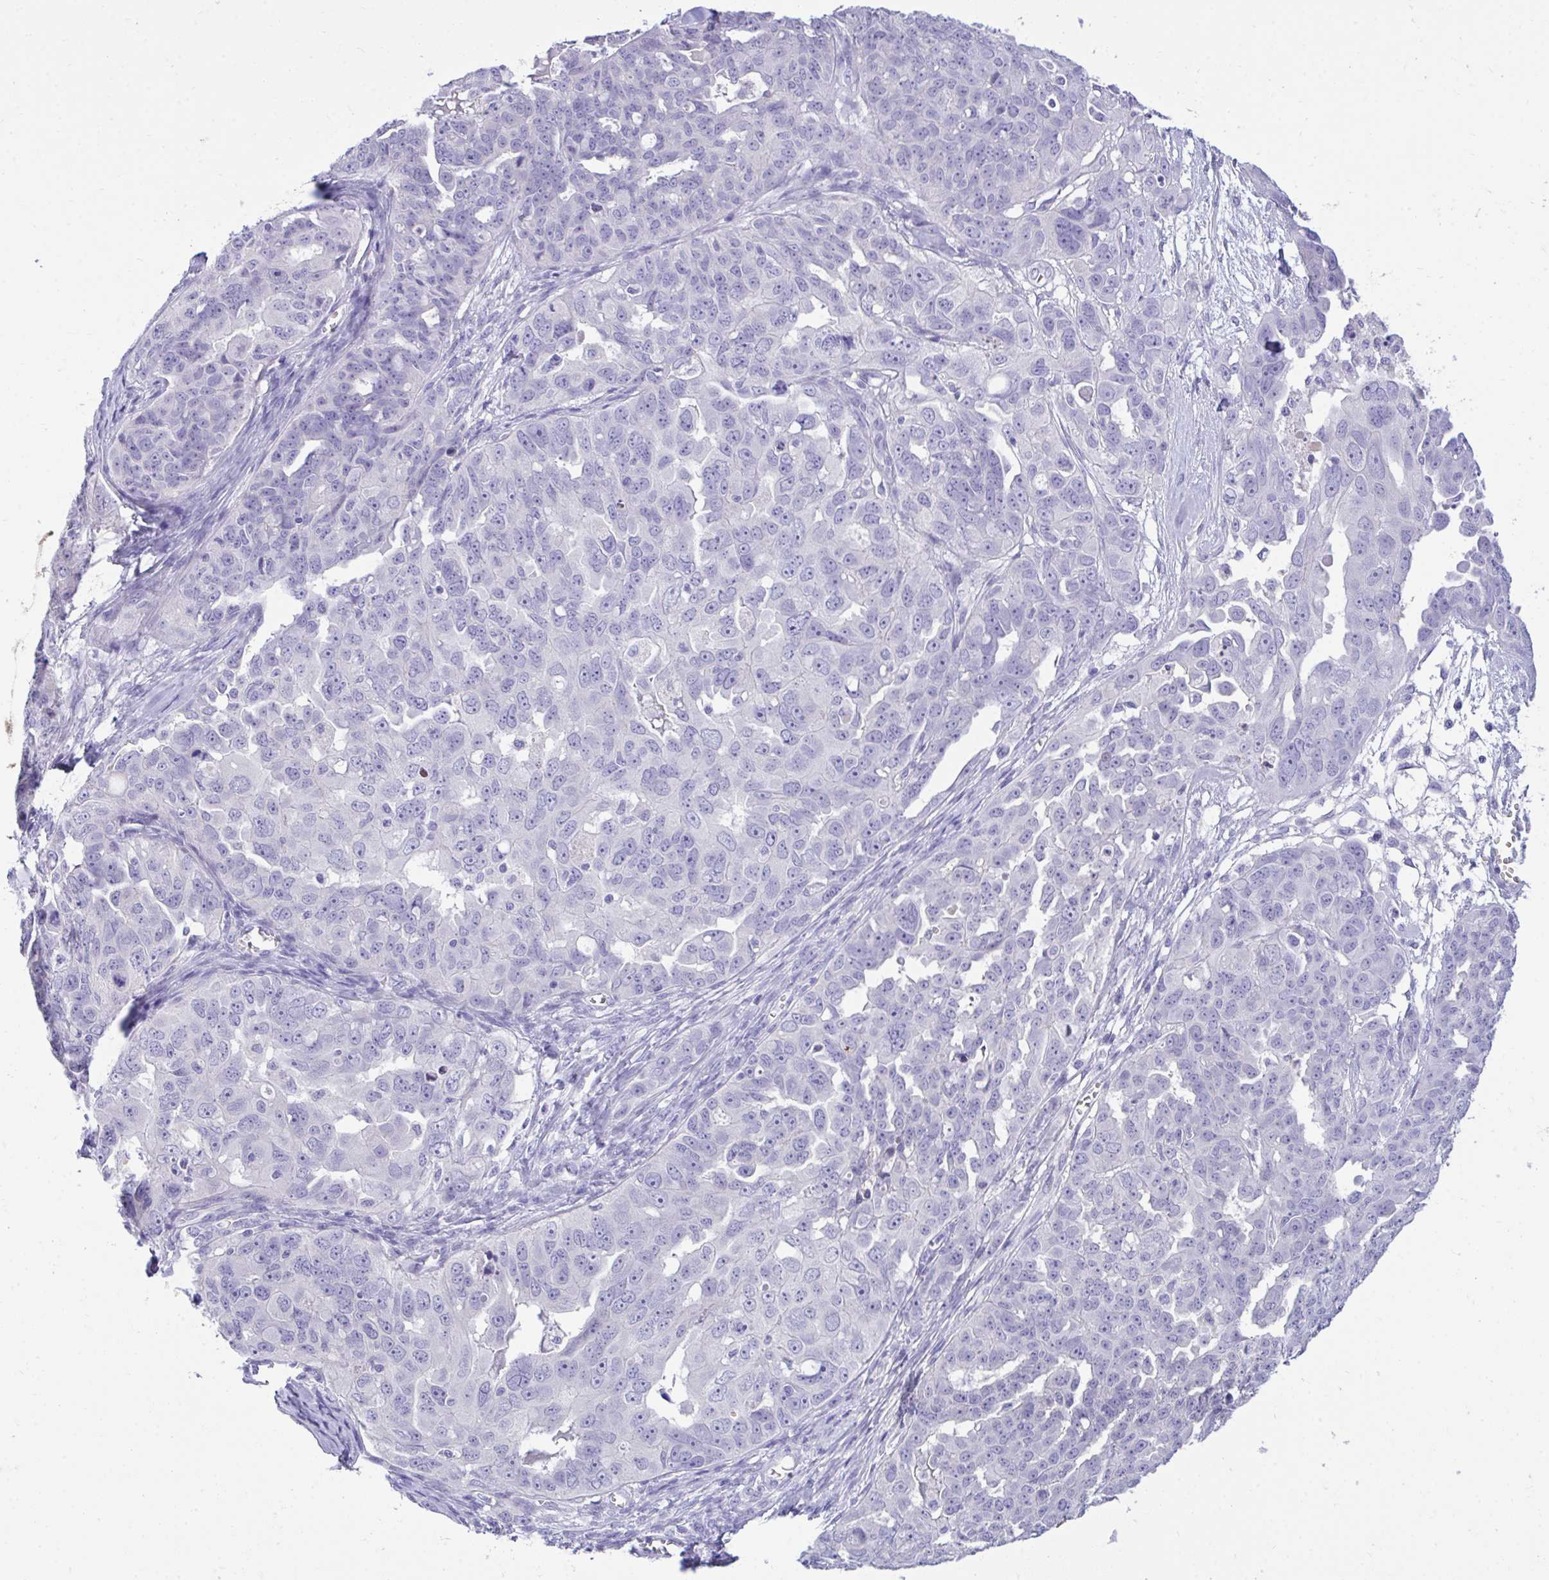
{"staining": {"intensity": "negative", "quantity": "none", "location": "none"}, "tissue": "ovarian cancer", "cell_type": "Tumor cells", "image_type": "cancer", "snomed": [{"axis": "morphology", "description": "Carcinoma, endometroid"}, {"axis": "topography", "description": "Ovary"}], "caption": "Protein analysis of ovarian cancer shows no significant positivity in tumor cells.", "gene": "TMCO5A", "patient": {"sex": "female", "age": 70}}